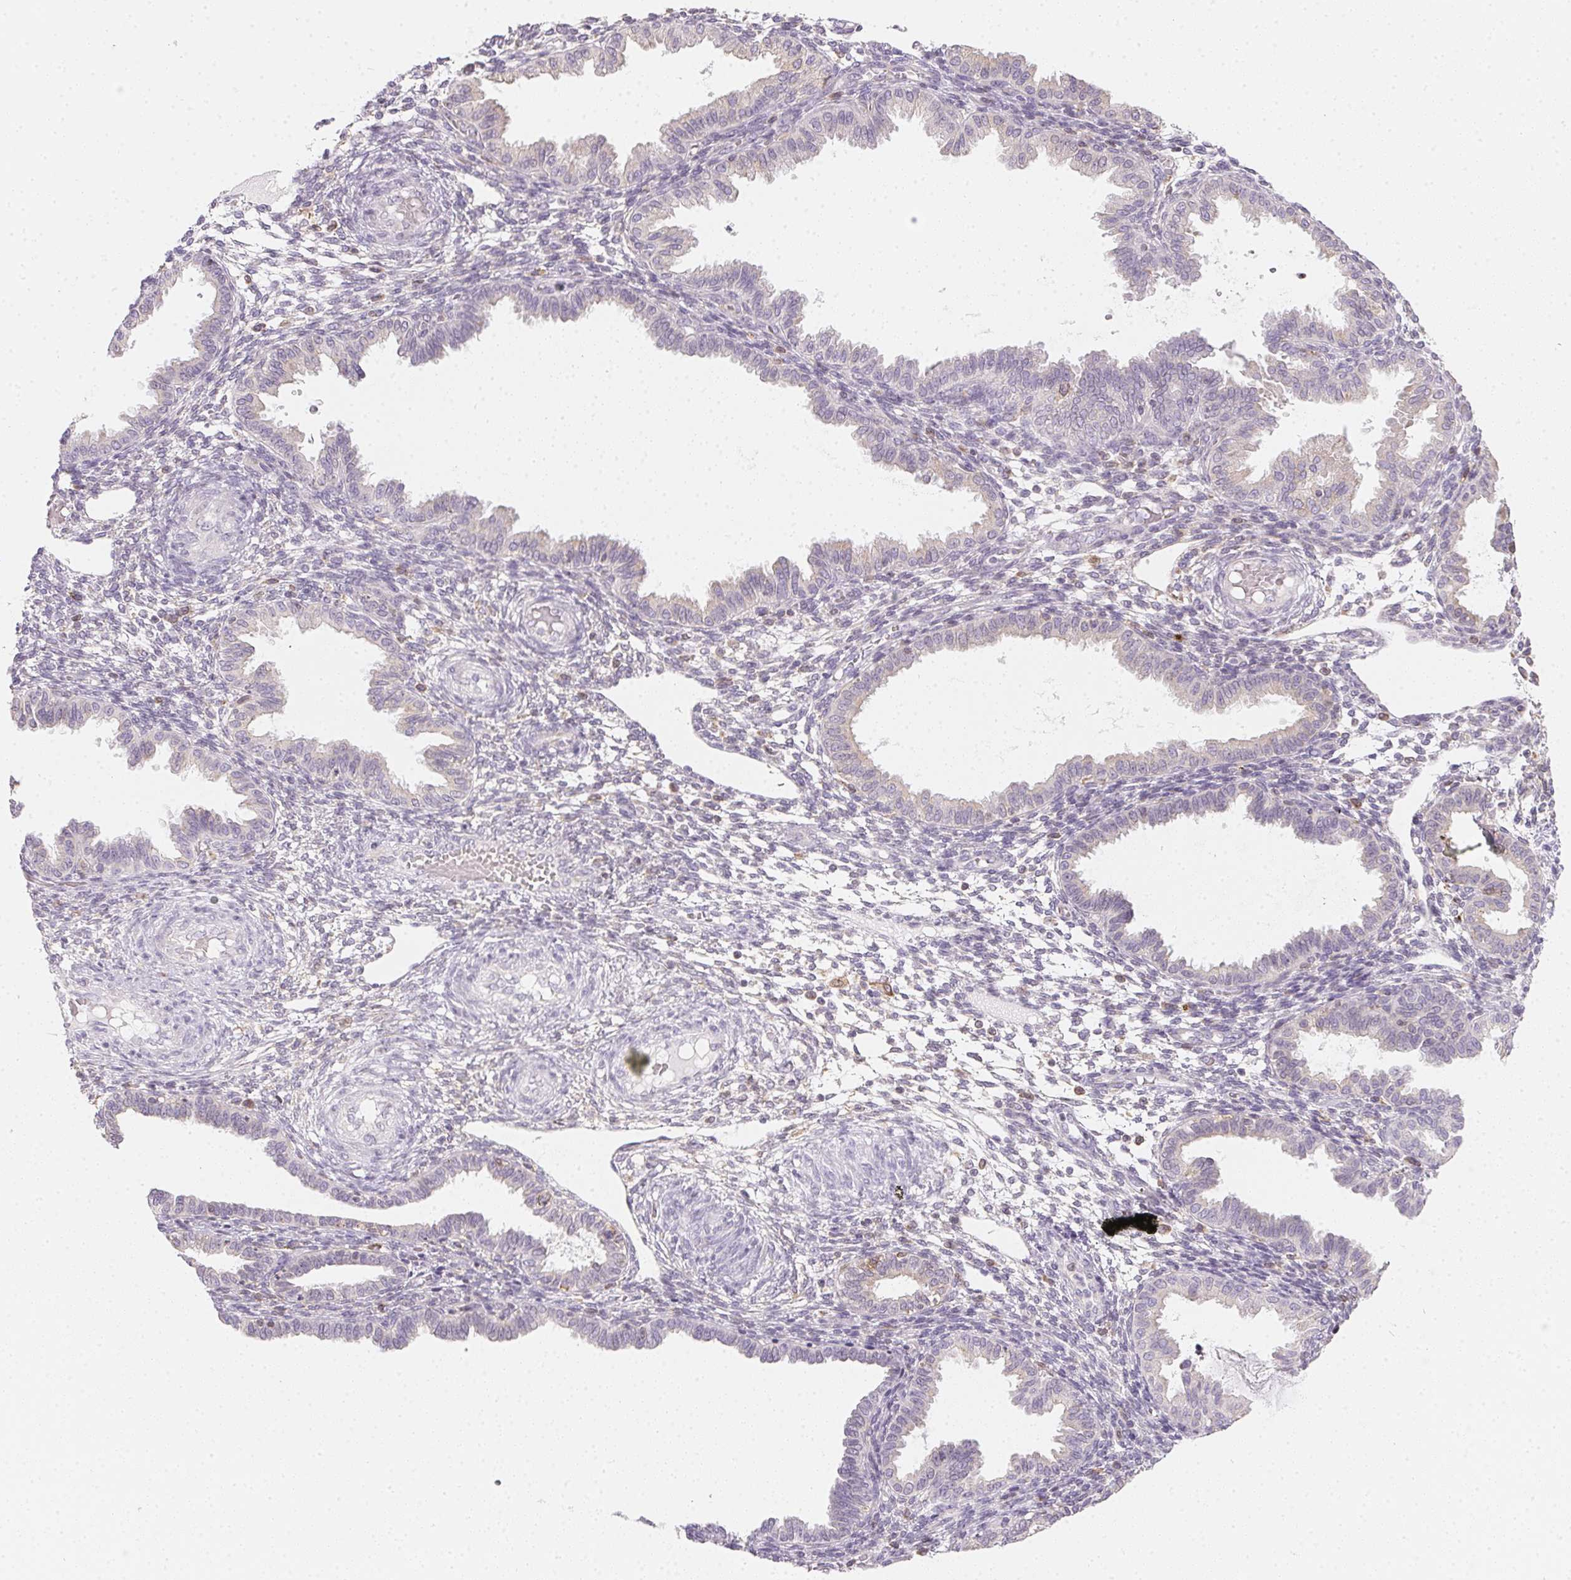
{"staining": {"intensity": "negative", "quantity": "none", "location": "none"}, "tissue": "endometrium", "cell_type": "Cells in endometrial stroma", "image_type": "normal", "snomed": [{"axis": "morphology", "description": "Normal tissue, NOS"}, {"axis": "topography", "description": "Endometrium"}], "caption": "Immunohistochemistry micrograph of unremarkable endometrium: endometrium stained with DAB (3,3'-diaminobenzidine) displays no significant protein staining in cells in endometrial stroma.", "gene": "SOAT1", "patient": {"sex": "female", "age": 33}}